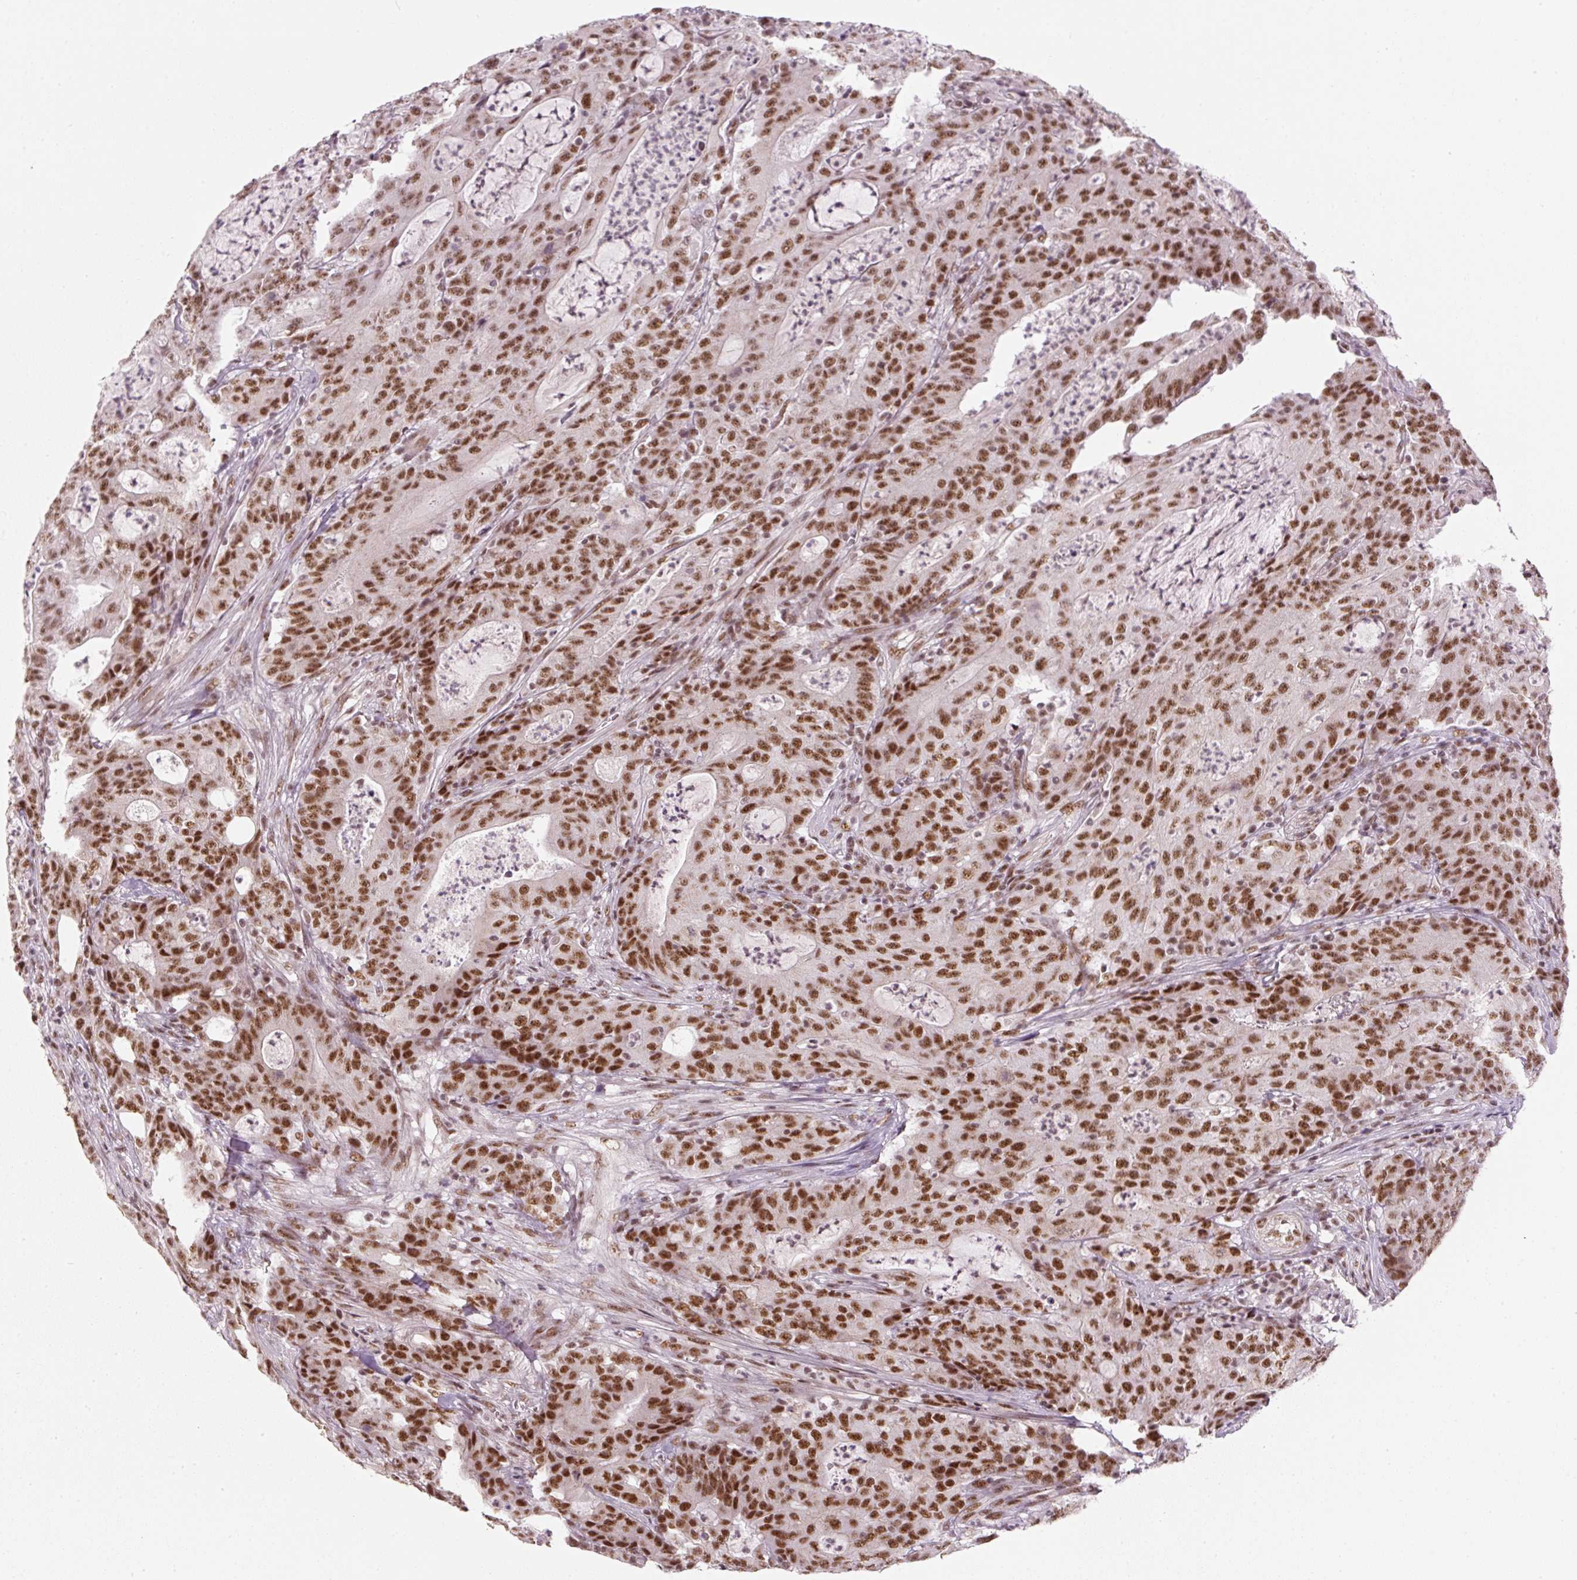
{"staining": {"intensity": "strong", "quantity": ">75%", "location": "nuclear"}, "tissue": "colorectal cancer", "cell_type": "Tumor cells", "image_type": "cancer", "snomed": [{"axis": "morphology", "description": "Adenocarcinoma, NOS"}, {"axis": "topography", "description": "Colon"}], "caption": "This image demonstrates IHC staining of adenocarcinoma (colorectal), with high strong nuclear positivity in about >75% of tumor cells.", "gene": "U2AF2", "patient": {"sex": "male", "age": 83}}